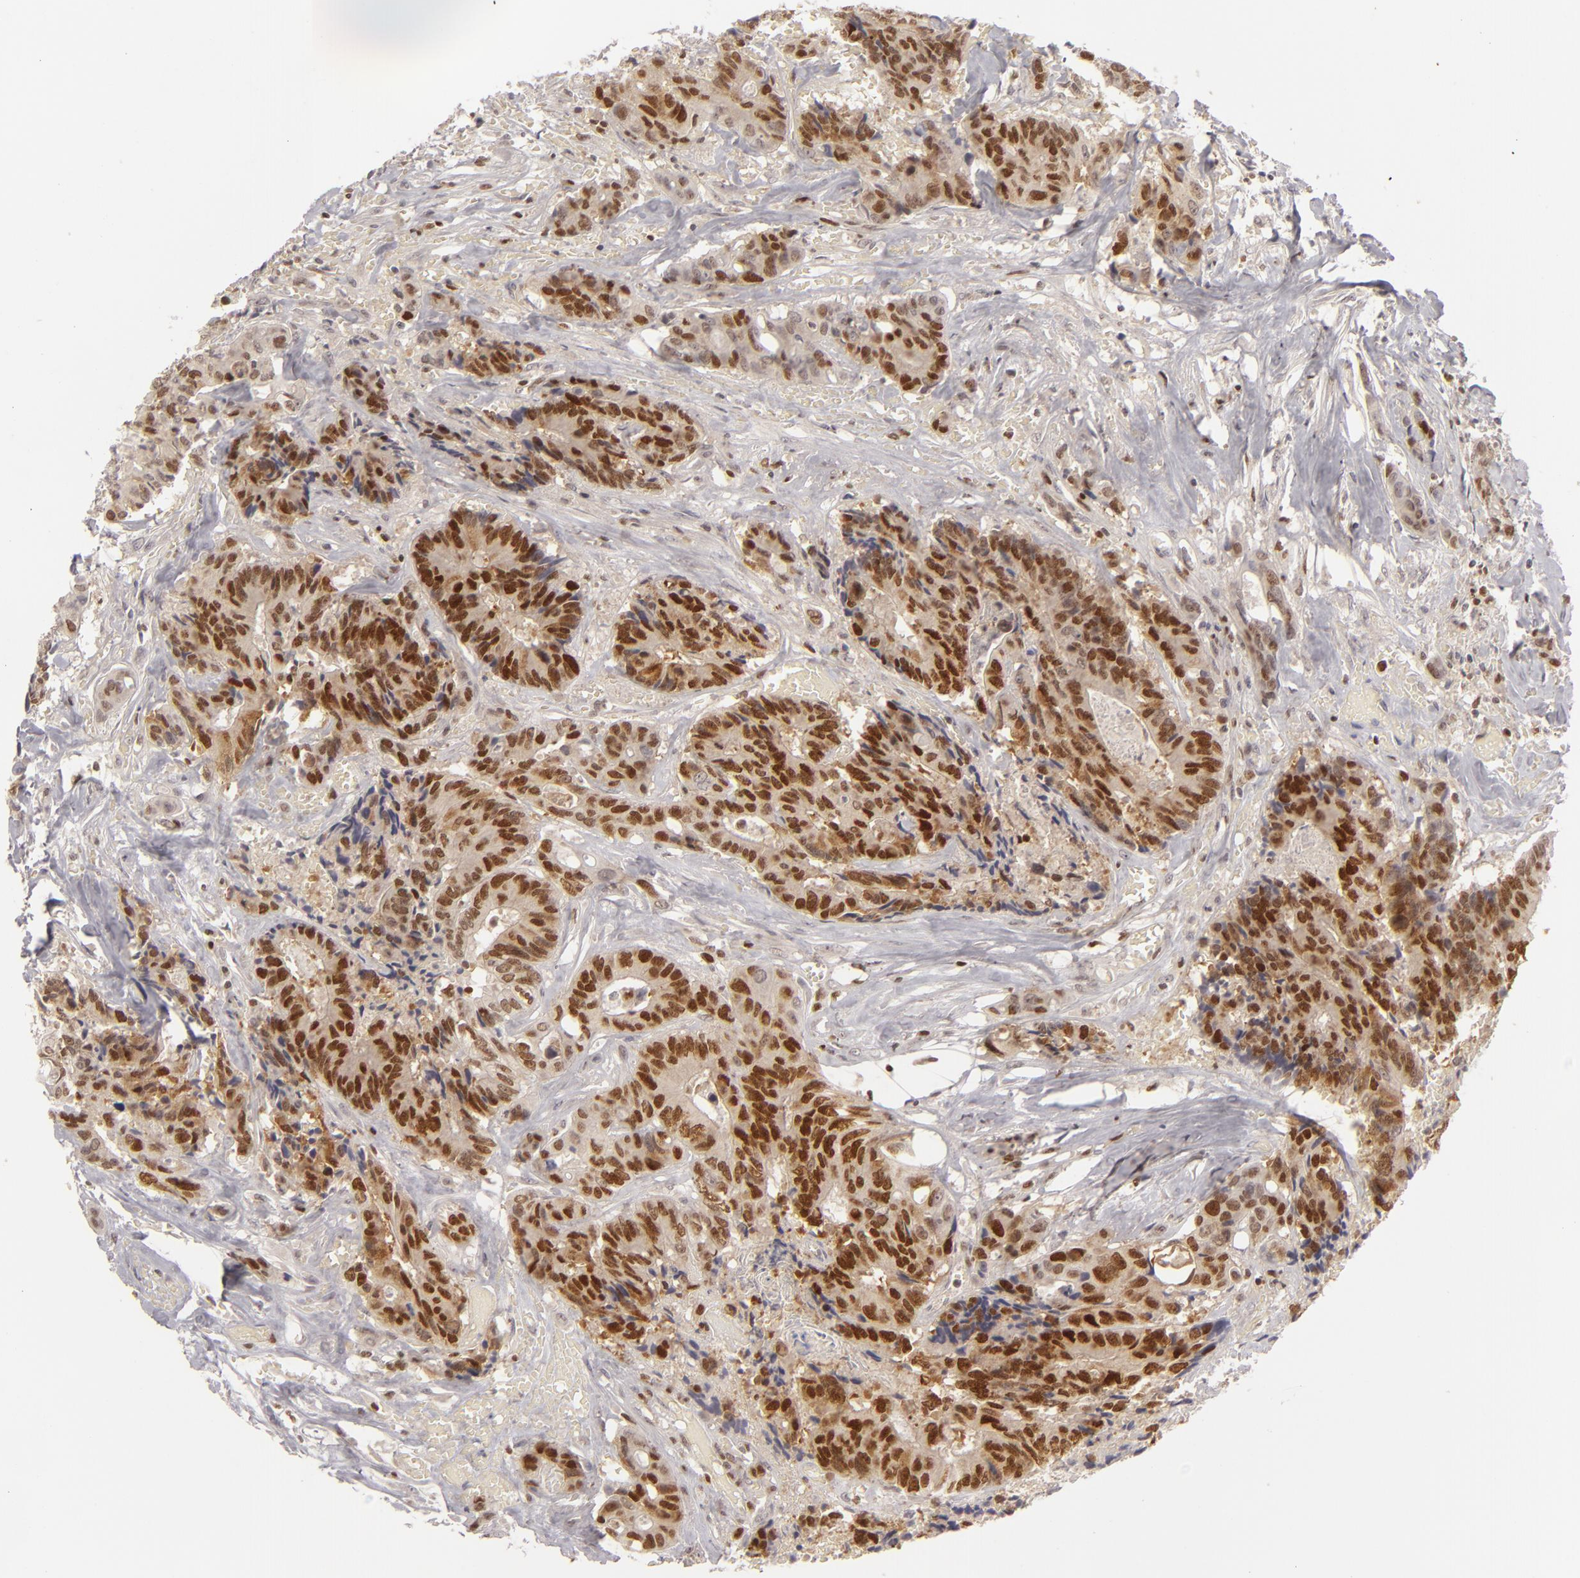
{"staining": {"intensity": "strong", "quantity": ">75%", "location": "nuclear"}, "tissue": "colorectal cancer", "cell_type": "Tumor cells", "image_type": "cancer", "snomed": [{"axis": "morphology", "description": "Adenocarcinoma, NOS"}, {"axis": "topography", "description": "Rectum"}], "caption": "Immunohistochemistry (IHC) (DAB (3,3'-diaminobenzidine)) staining of colorectal cancer shows strong nuclear protein expression in approximately >75% of tumor cells.", "gene": "FEN1", "patient": {"sex": "male", "age": 55}}